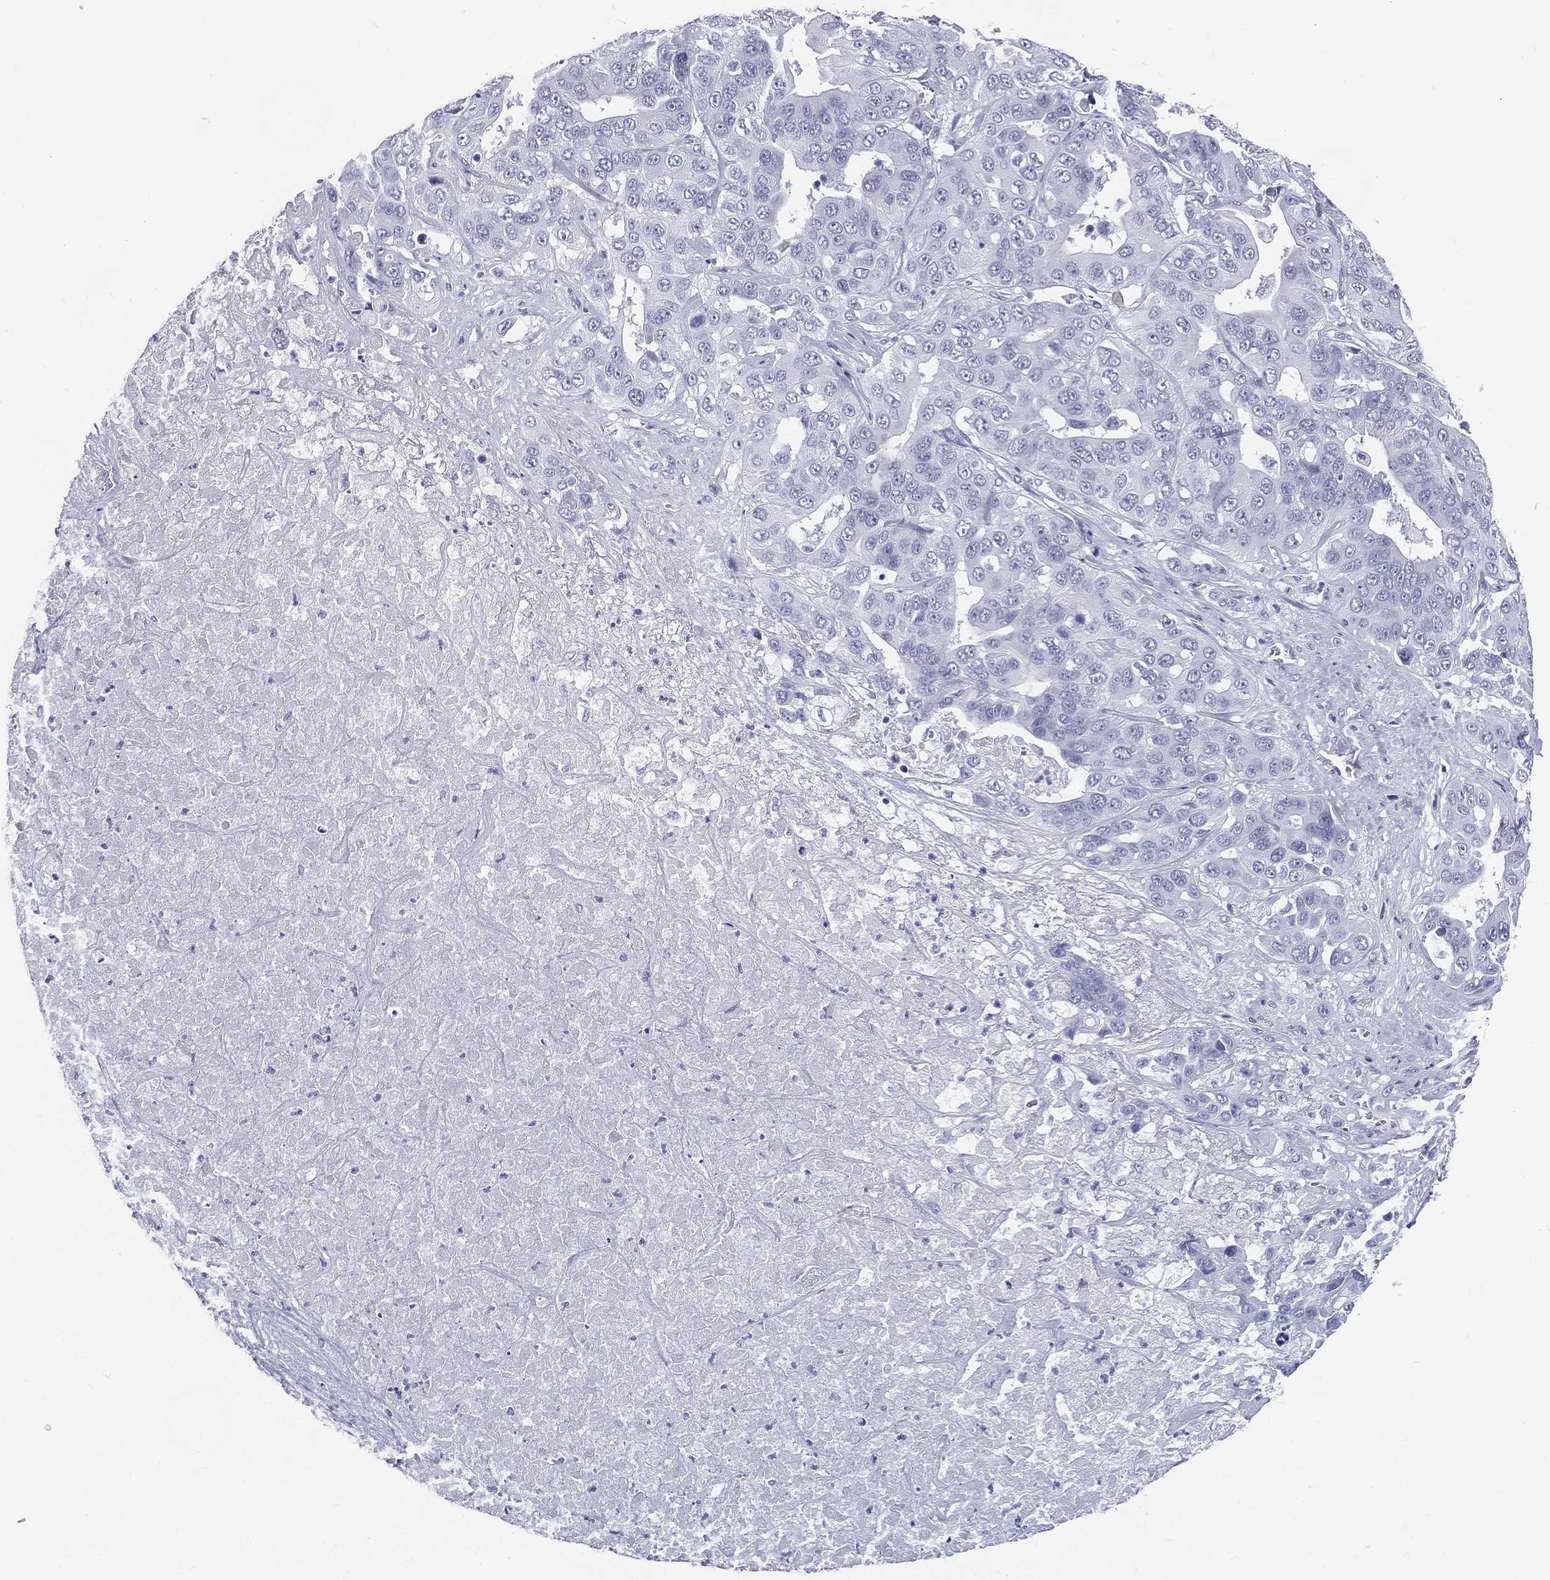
{"staining": {"intensity": "negative", "quantity": "none", "location": "none"}, "tissue": "liver cancer", "cell_type": "Tumor cells", "image_type": "cancer", "snomed": [{"axis": "morphology", "description": "Cholangiocarcinoma"}, {"axis": "topography", "description": "Liver"}], "caption": "Immunohistochemistry image of liver cholangiocarcinoma stained for a protein (brown), which exhibits no expression in tumor cells. The staining is performed using DAB brown chromogen with nuclei counter-stained in using hematoxylin.", "gene": "ATP1B2", "patient": {"sex": "female", "age": 52}}